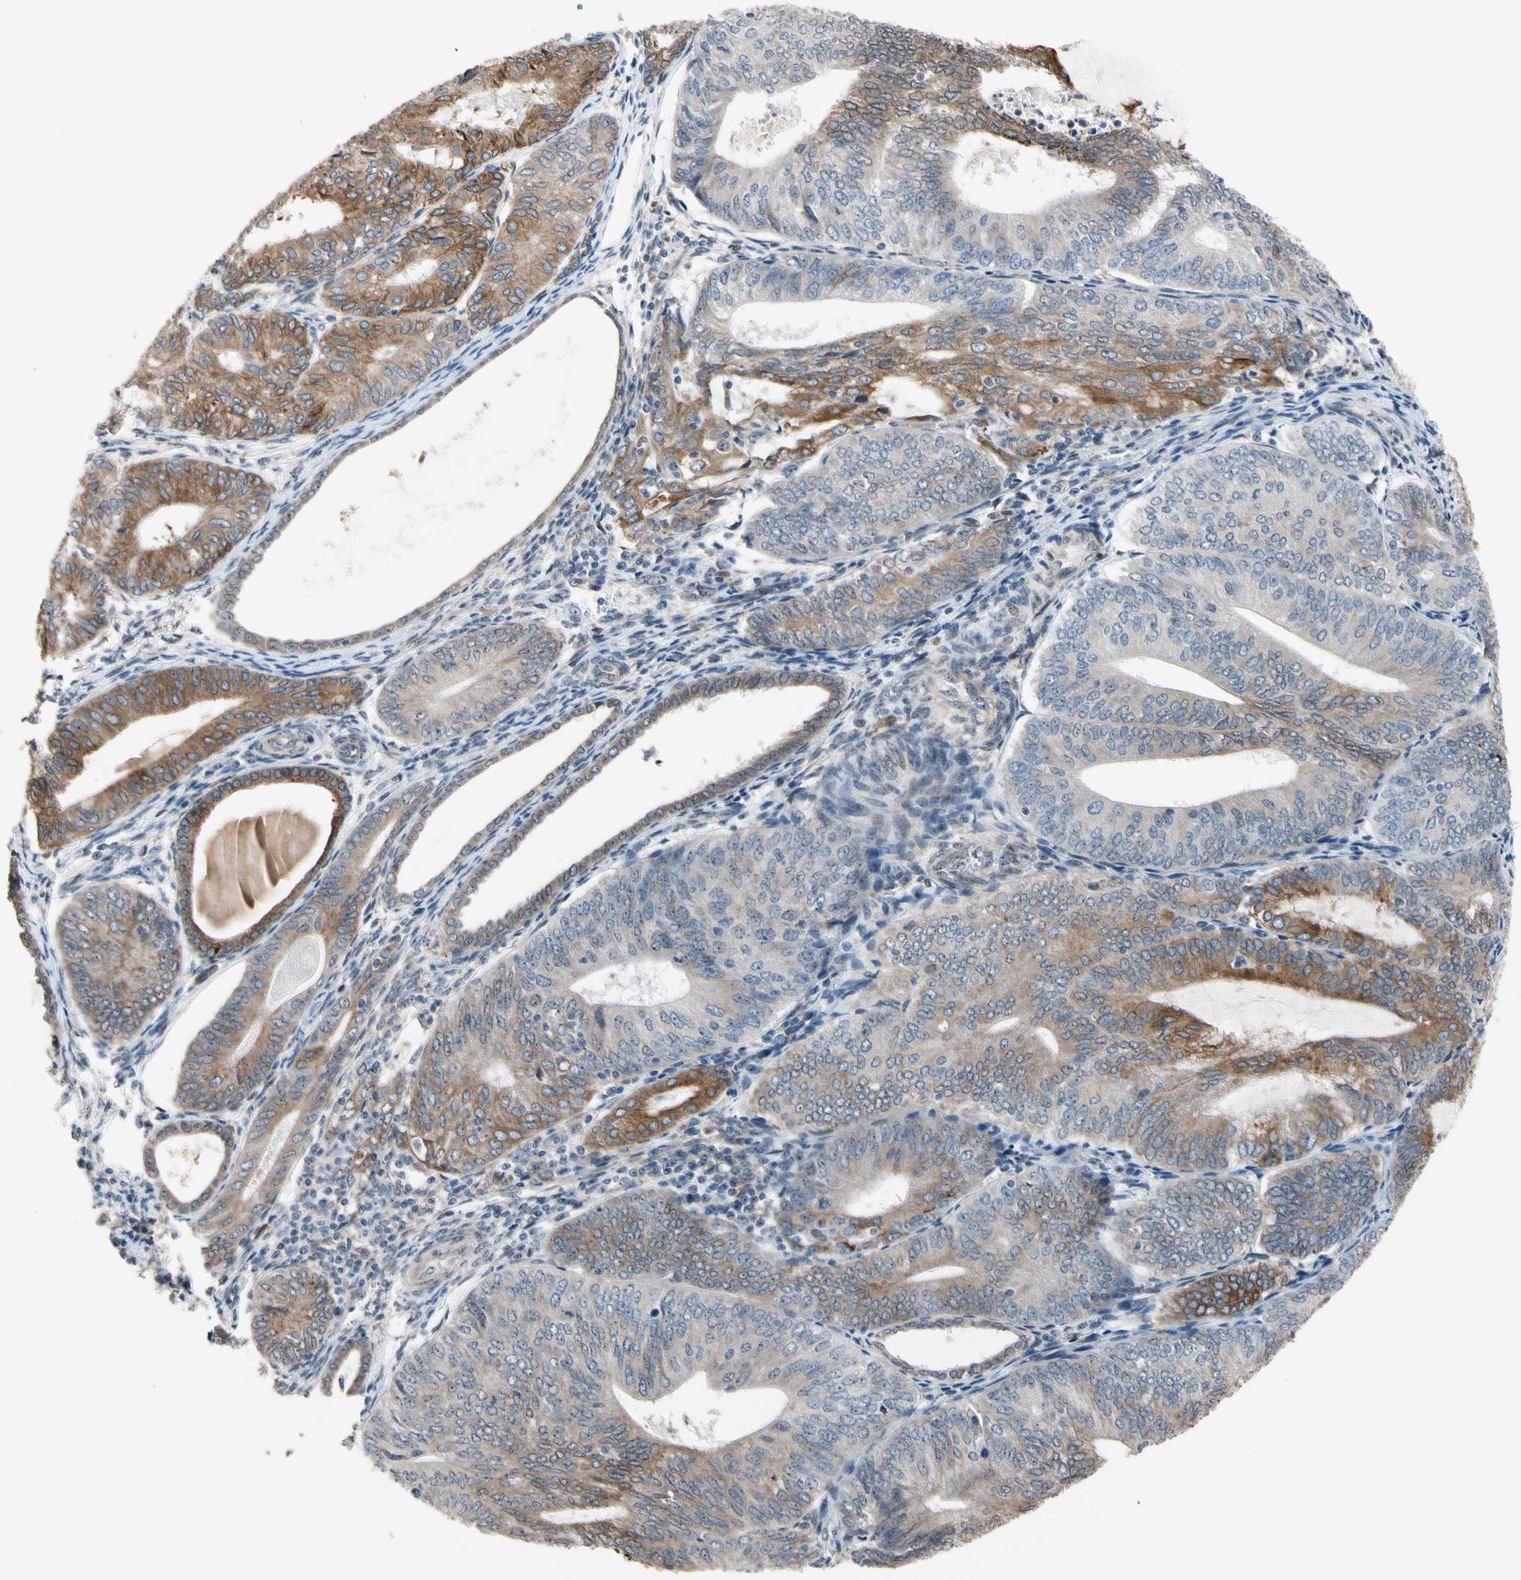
{"staining": {"intensity": "moderate", "quantity": ">75%", "location": "cytoplasmic/membranous"}, "tissue": "endometrial cancer", "cell_type": "Tumor cells", "image_type": "cancer", "snomed": [{"axis": "morphology", "description": "Adenocarcinoma, NOS"}, {"axis": "topography", "description": "Endometrium"}], "caption": "The histopathology image exhibits a brown stain indicating the presence of a protein in the cytoplasmic/membranous of tumor cells in endometrial adenocarcinoma.", "gene": "TMED7", "patient": {"sex": "female", "age": 81}}